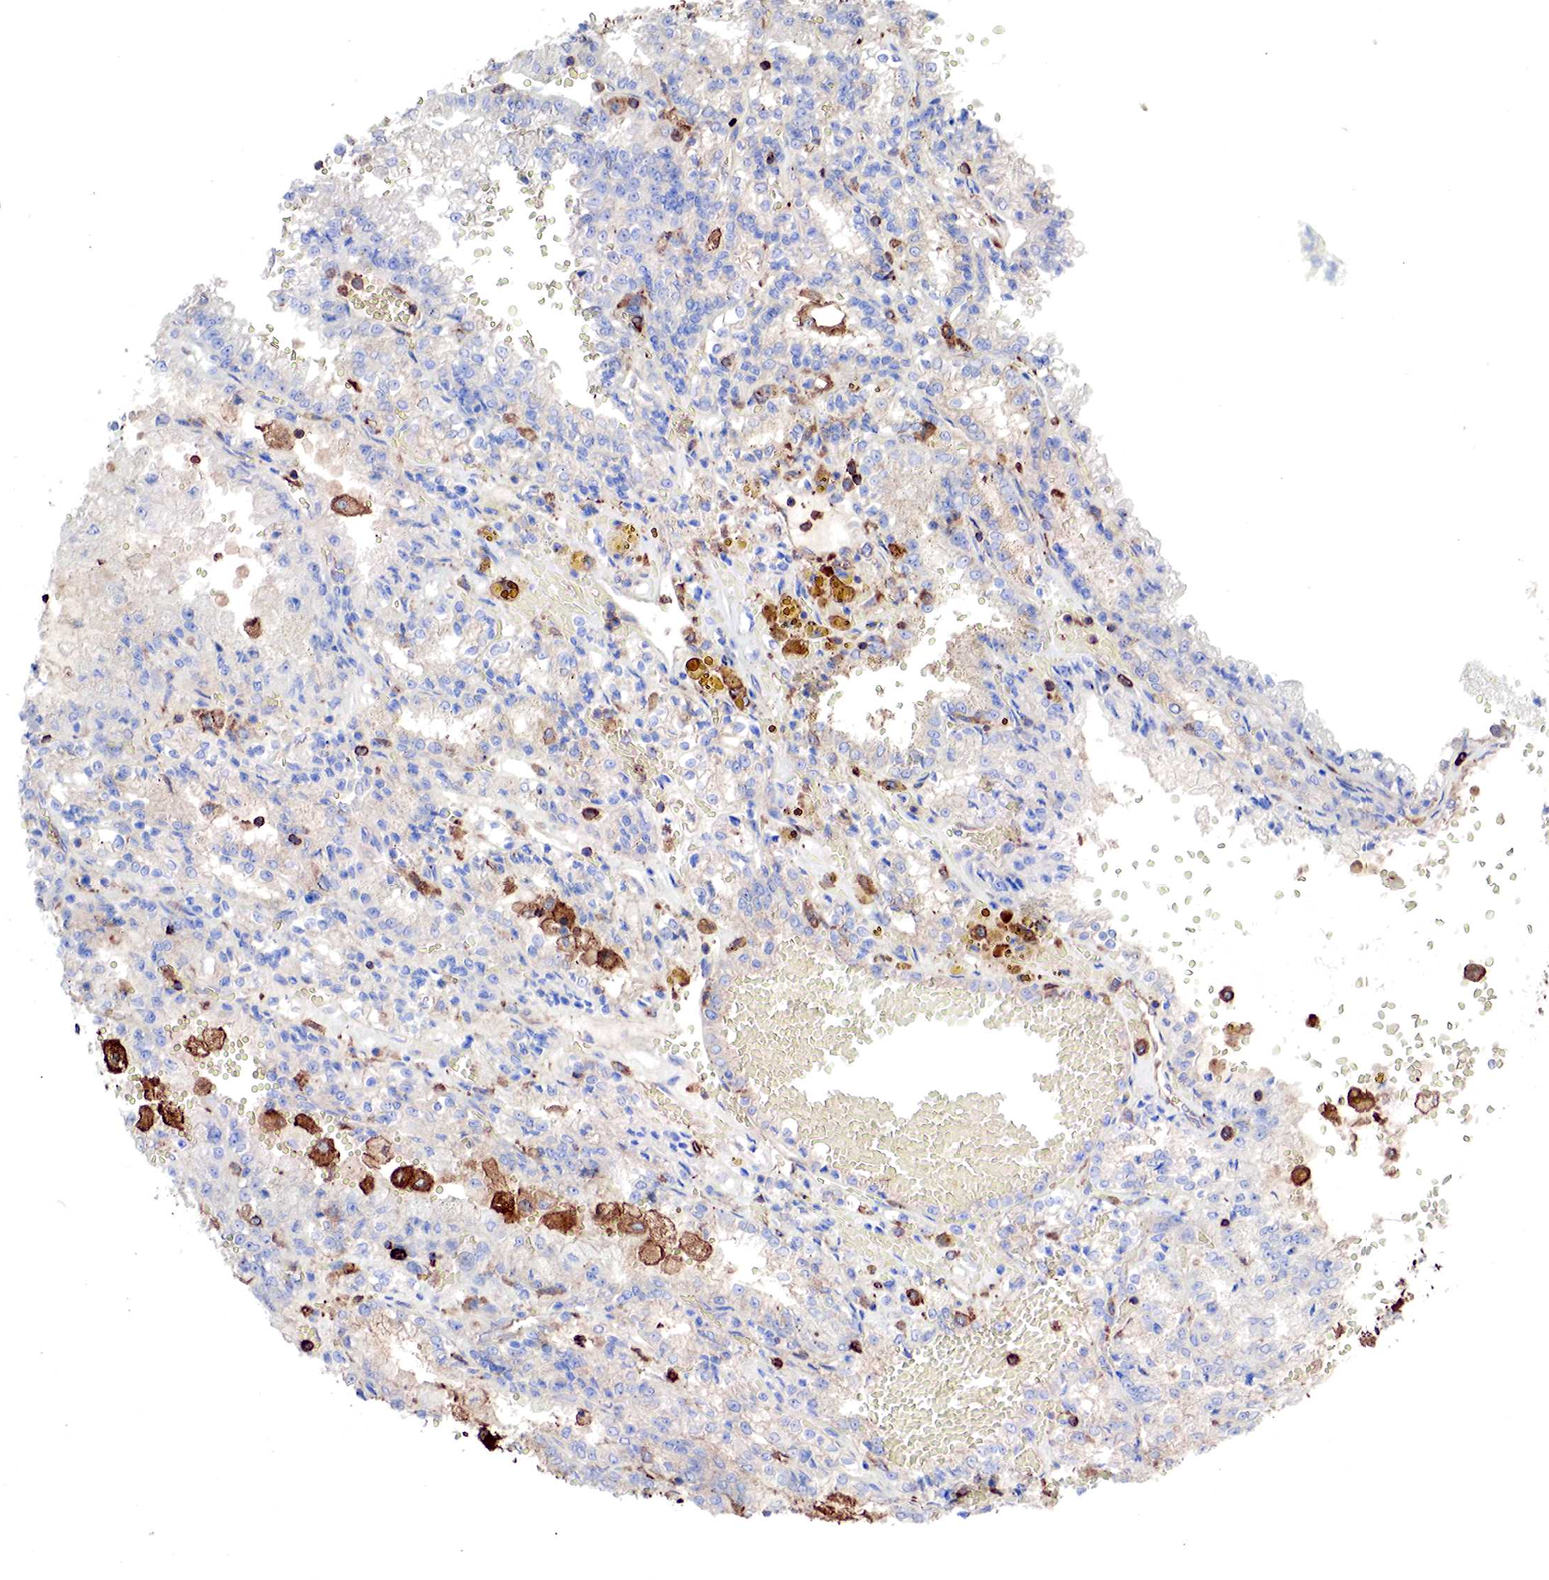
{"staining": {"intensity": "negative", "quantity": "none", "location": "none"}, "tissue": "renal cancer", "cell_type": "Tumor cells", "image_type": "cancer", "snomed": [{"axis": "morphology", "description": "Adenocarcinoma, NOS"}, {"axis": "topography", "description": "Kidney"}], "caption": "Immunohistochemical staining of renal adenocarcinoma reveals no significant positivity in tumor cells.", "gene": "G6PD", "patient": {"sex": "female", "age": 56}}